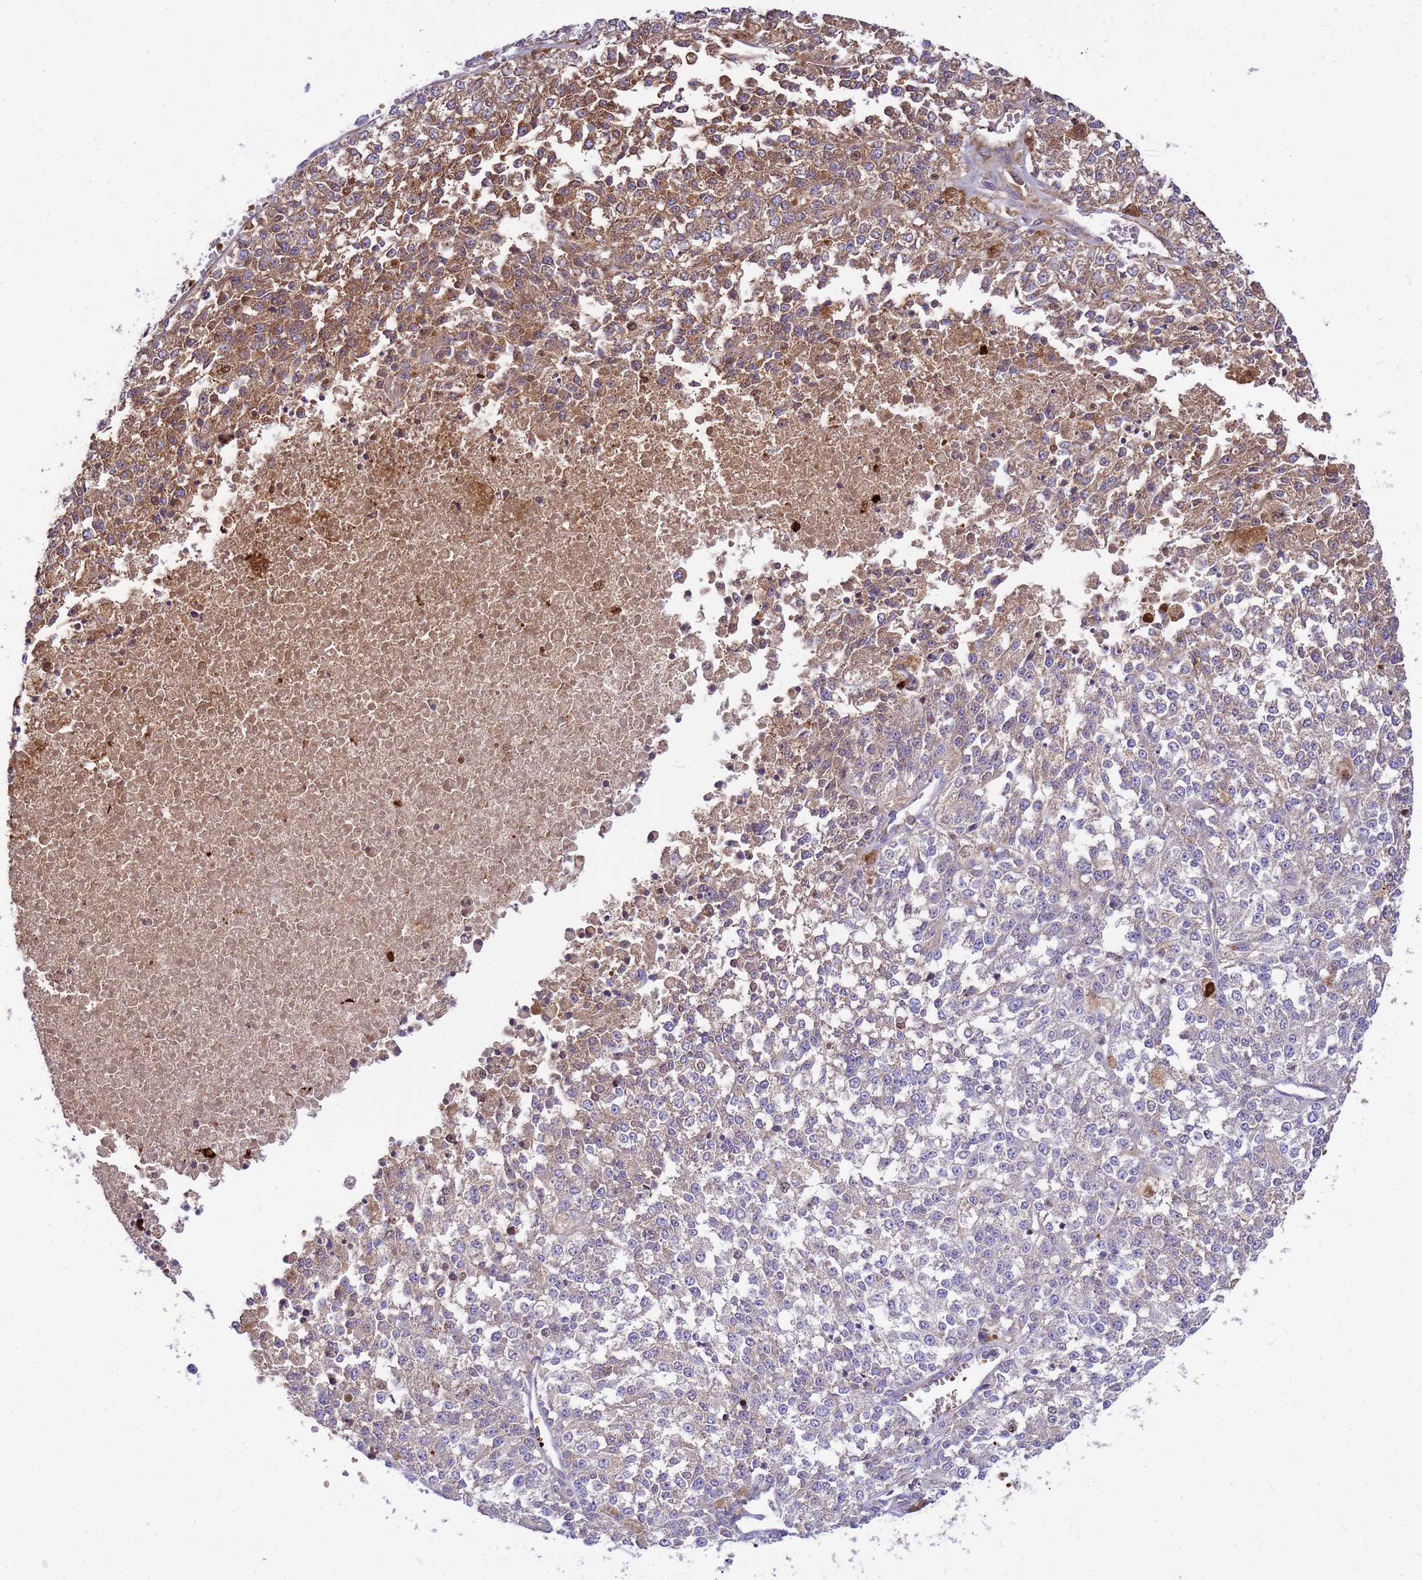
{"staining": {"intensity": "moderate", "quantity": "<25%", "location": "cytoplasmic/membranous"}, "tissue": "melanoma", "cell_type": "Tumor cells", "image_type": "cancer", "snomed": [{"axis": "morphology", "description": "Malignant melanoma, NOS"}, {"axis": "topography", "description": "Skin"}], "caption": "Immunohistochemical staining of melanoma reveals low levels of moderate cytoplasmic/membranous protein positivity in about <25% of tumor cells. (DAB (3,3'-diaminobenzidine) IHC, brown staining for protein, blue staining for nuclei).", "gene": "ORM1", "patient": {"sex": "female", "age": 64}}